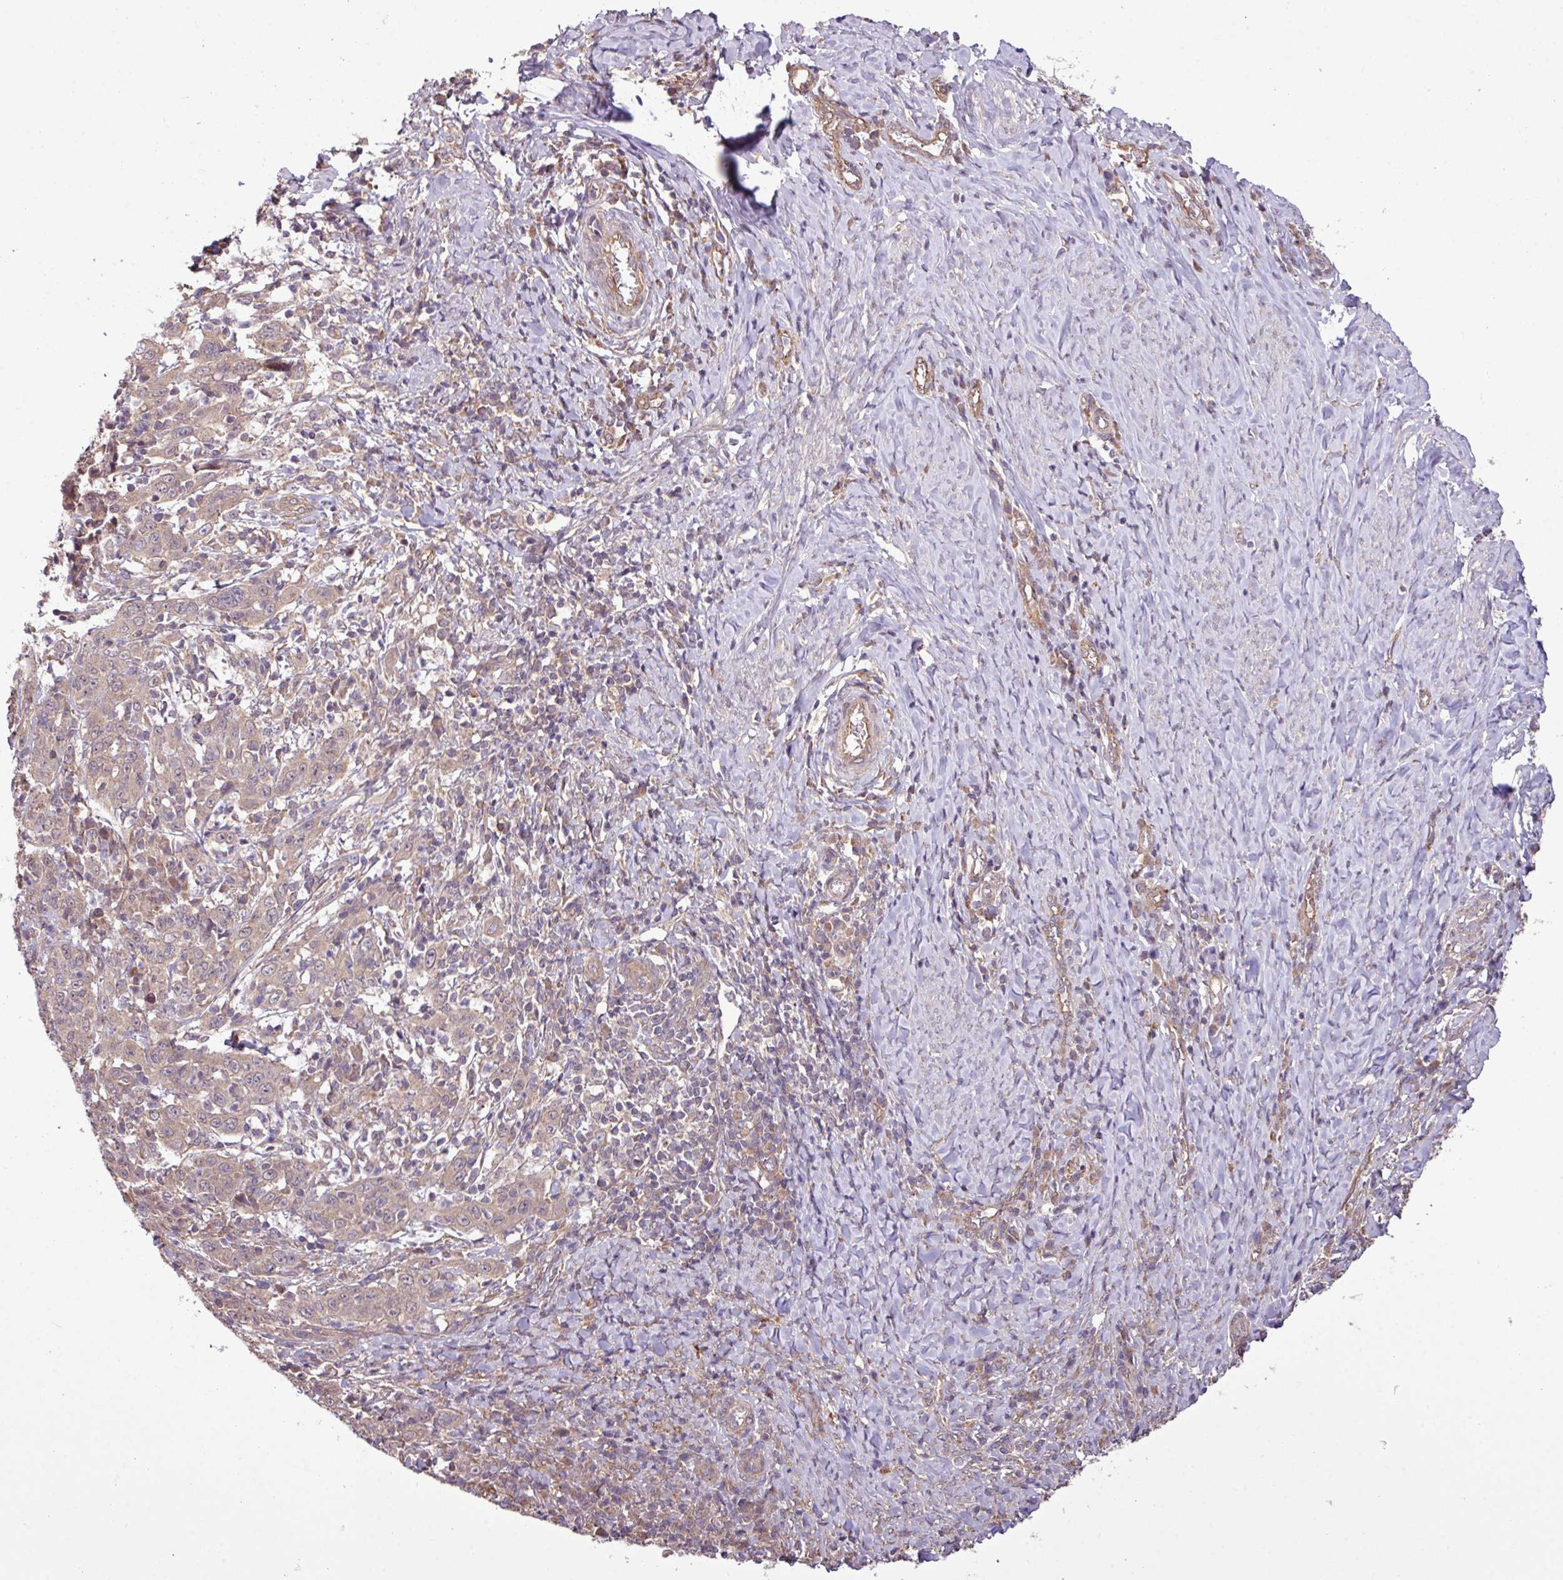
{"staining": {"intensity": "weak", "quantity": ">75%", "location": "cytoplasmic/membranous"}, "tissue": "cervical cancer", "cell_type": "Tumor cells", "image_type": "cancer", "snomed": [{"axis": "morphology", "description": "Squamous cell carcinoma, NOS"}, {"axis": "topography", "description": "Cervix"}], "caption": "A micrograph of cervical cancer (squamous cell carcinoma) stained for a protein reveals weak cytoplasmic/membranous brown staining in tumor cells.", "gene": "XIAP", "patient": {"sex": "female", "age": 46}}